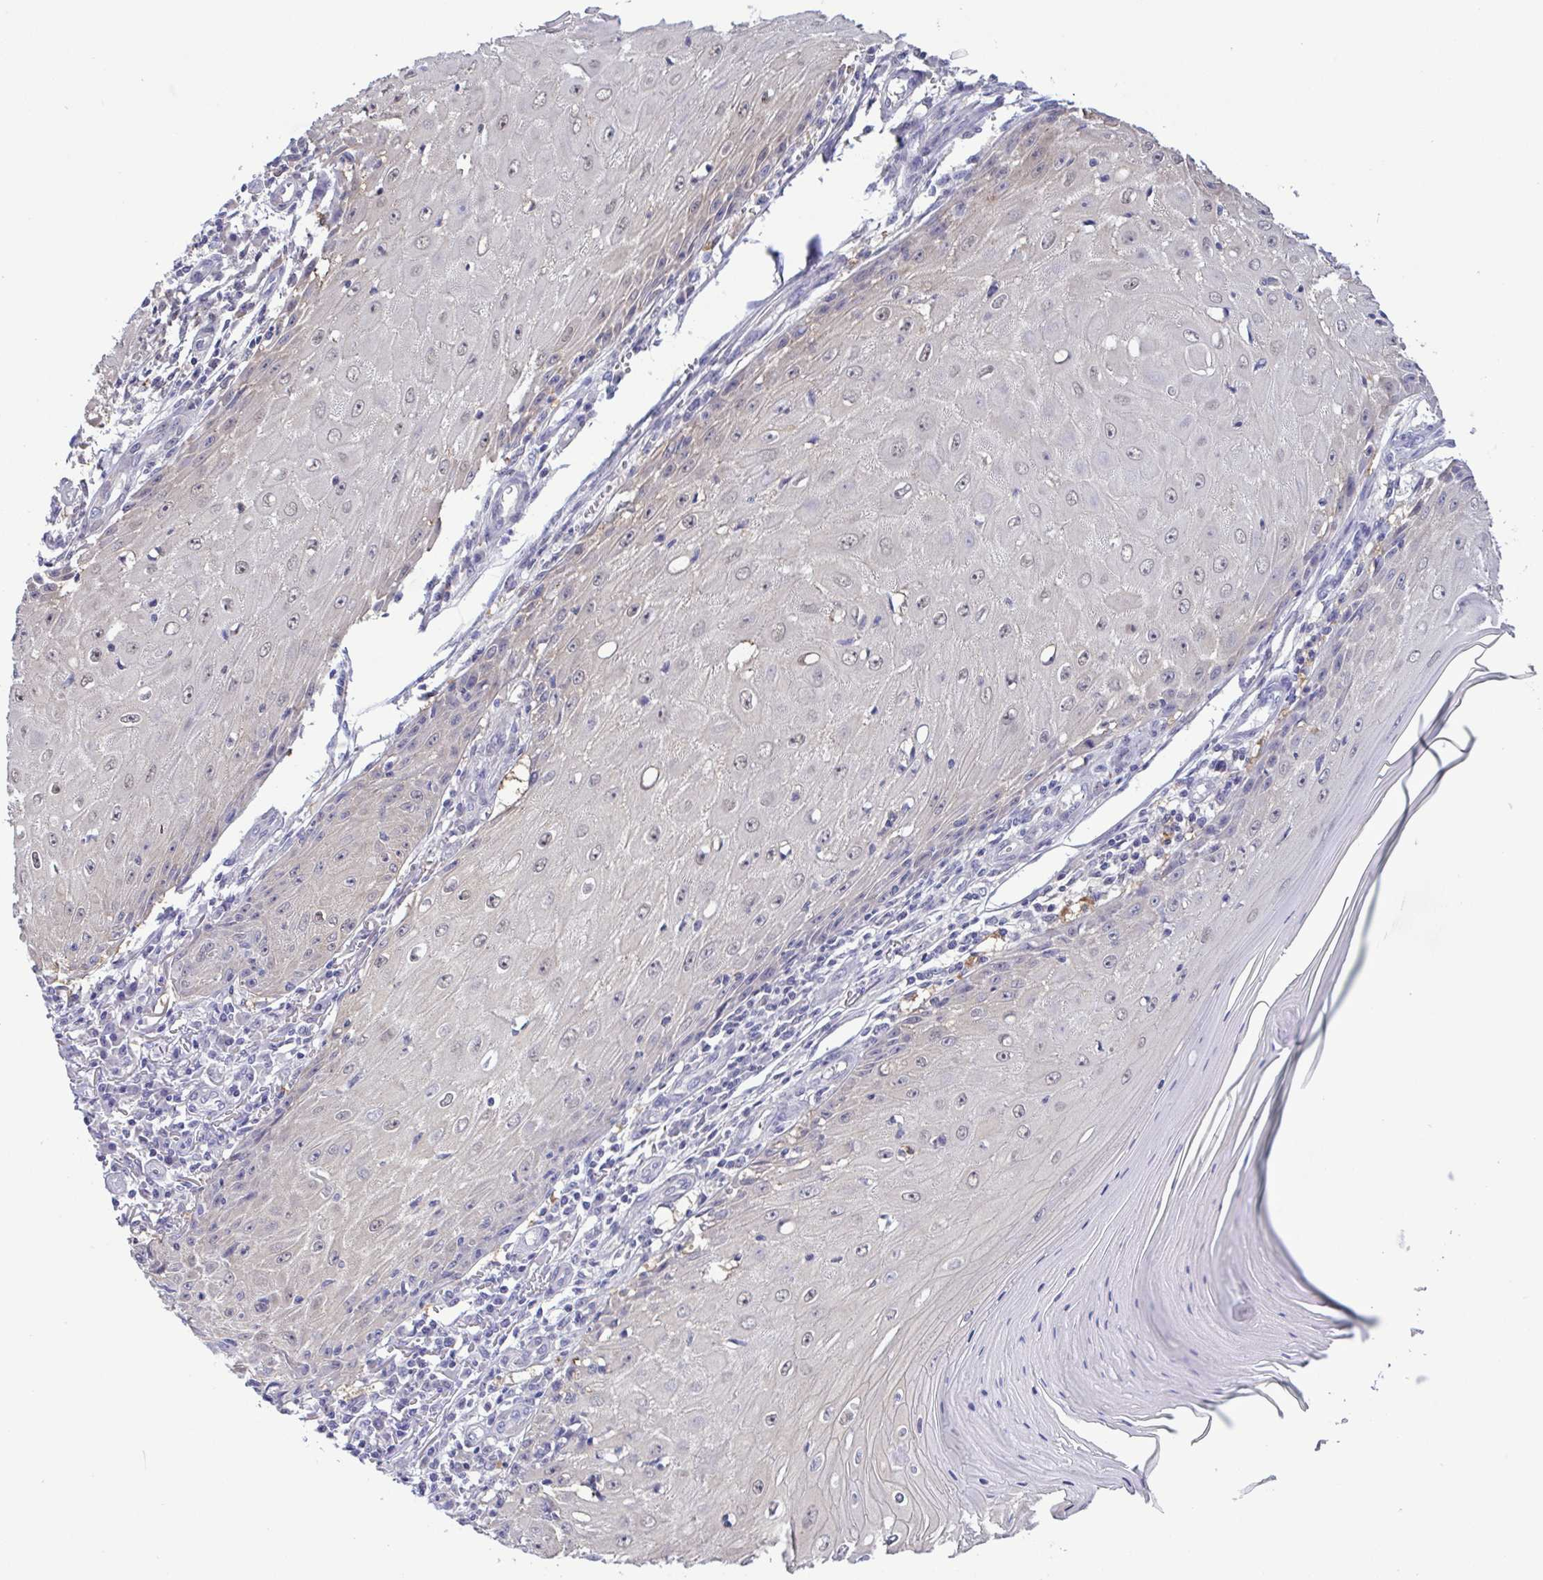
{"staining": {"intensity": "negative", "quantity": "none", "location": "none"}, "tissue": "skin cancer", "cell_type": "Tumor cells", "image_type": "cancer", "snomed": [{"axis": "morphology", "description": "Squamous cell carcinoma, NOS"}, {"axis": "topography", "description": "Skin"}], "caption": "Immunohistochemistry (IHC) of human skin cancer demonstrates no staining in tumor cells.", "gene": "LDHC", "patient": {"sex": "female", "age": 73}}